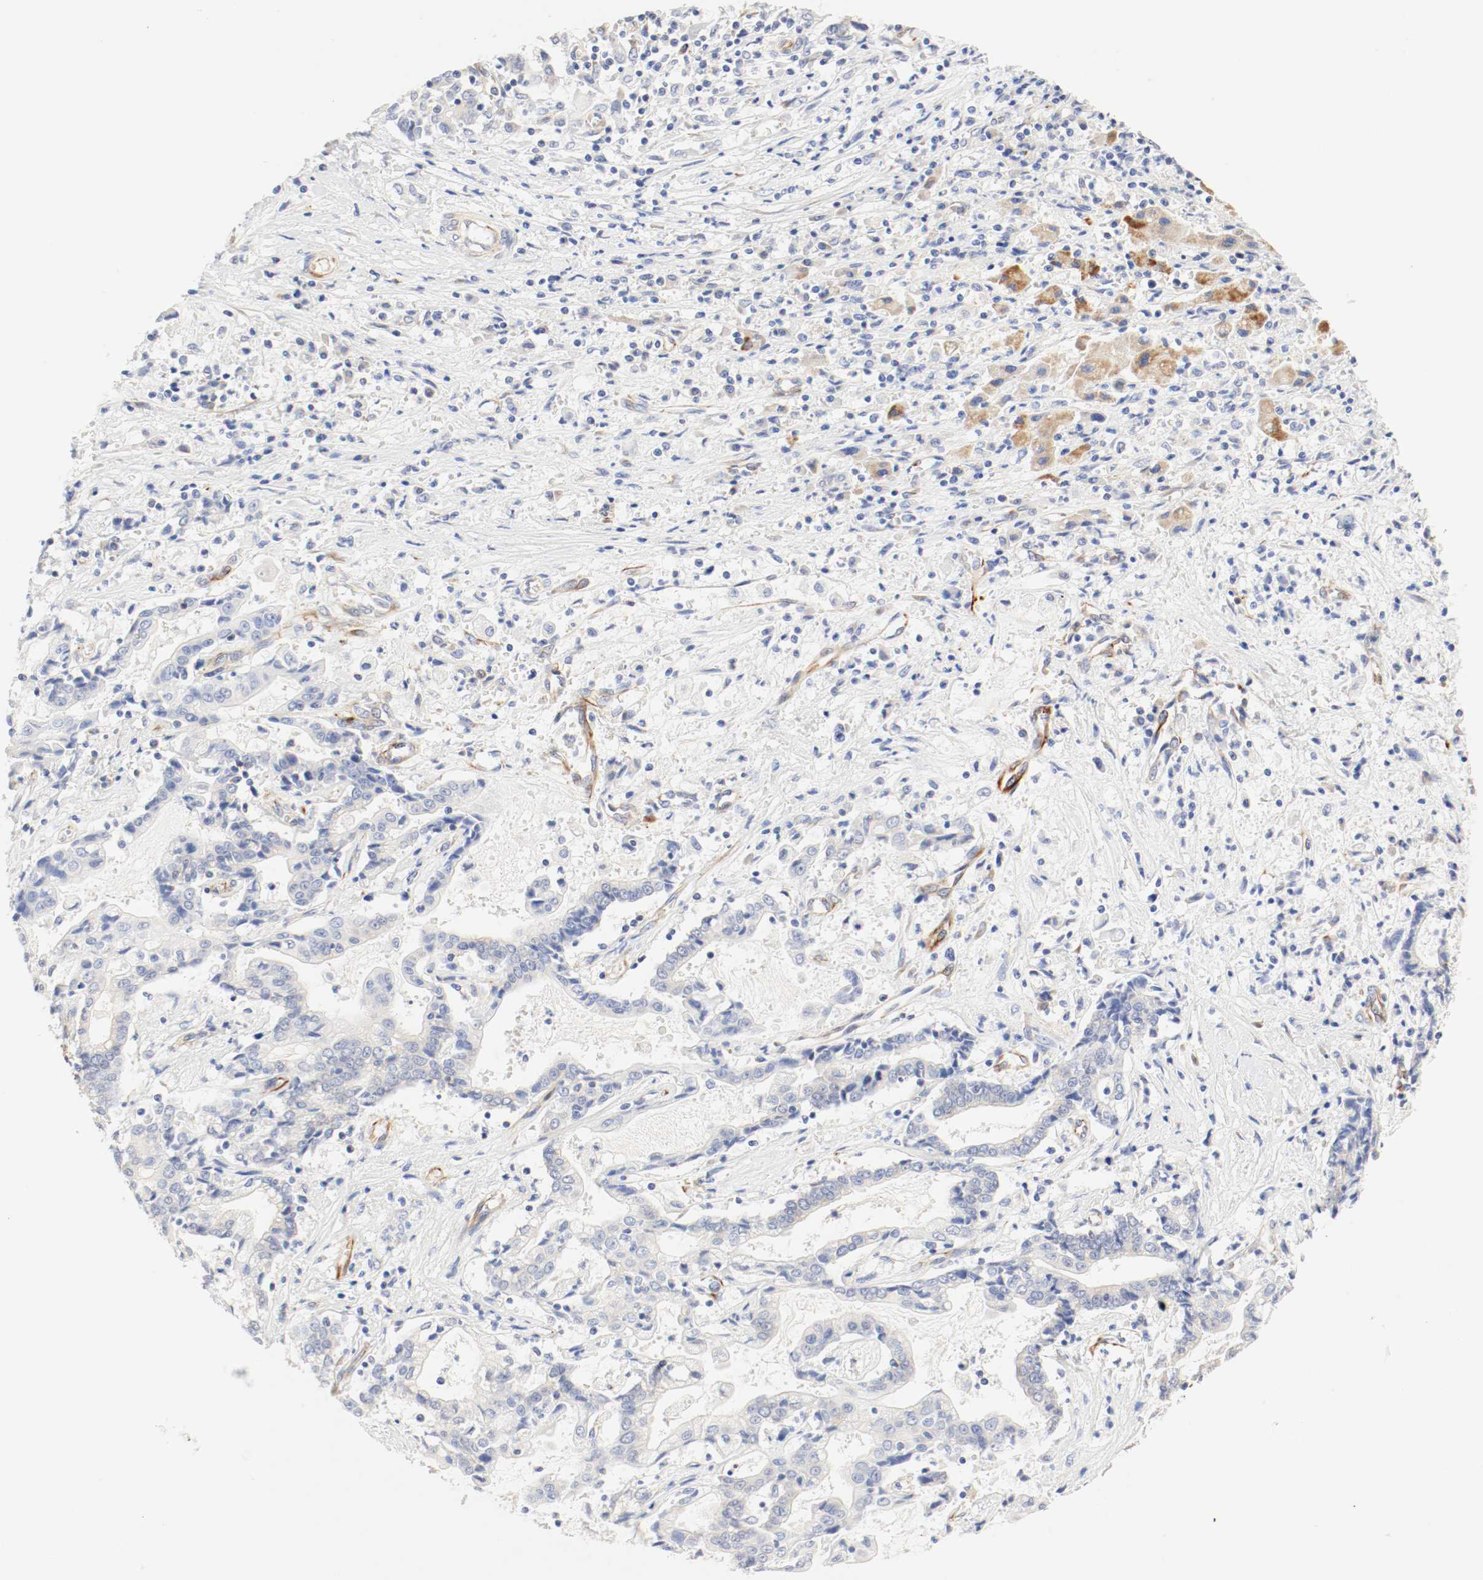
{"staining": {"intensity": "weak", "quantity": "<25%", "location": "cytoplasmic/membranous"}, "tissue": "liver cancer", "cell_type": "Tumor cells", "image_type": "cancer", "snomed": [{"axis": "morphology", "description": "Cholangiocarcinoma"}, {"axis": "topography", "description": "Liver"}], "caption": "Immunohistochemistry histopathology image of human liver cholangiocarcinoma stained for a protein (brown), which reveals no staining in tumor cells.", "gene": "GIT1", "patient": {"sex": "male", "age": 57}}